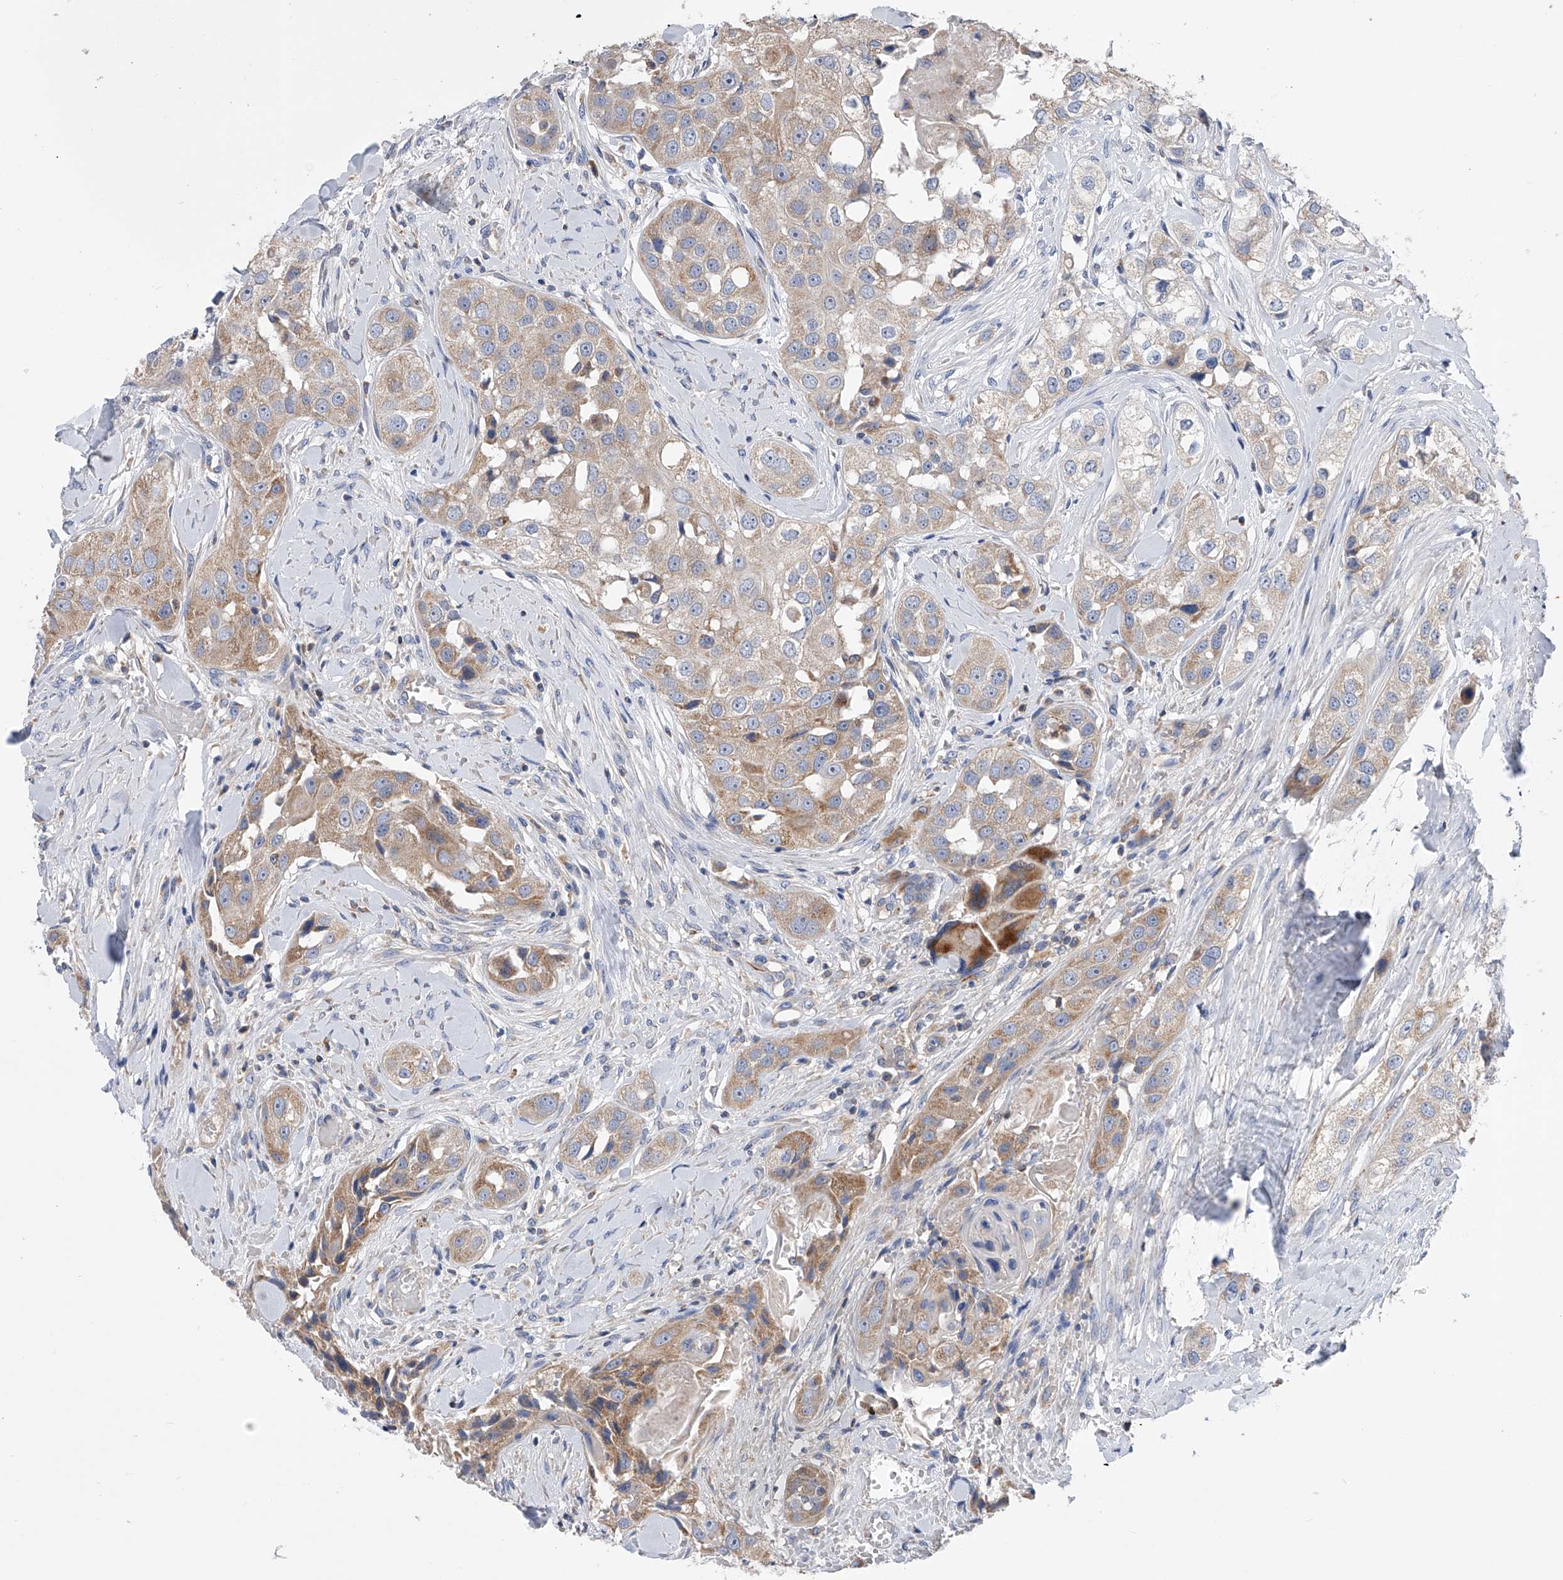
{"staining": {"intensity": "weak", "quantity": "25%-75%", "location": "cytoplasmic/membranous"}, "tissue": "head and neck cancer", "cell_type": "Tumor cells", "image_type": "cancer", "snomed": [{"axis": "morphology", "description": "Normal tissue, NOS"}, {"axis": "morphology", "description": "Squamous cell carcinoma, NOS"}, {"axis": "topography", "description": "Skeletal muscle"}, {"axis": "topography", "description": "Head-Neck"}], "caption": "This is an image of immunohistochemistry (IHC) staining of squamous cell carcinoma (head and neck), which shows weak staining in the cytoplasmic/membranous of tumor cells.", "gene": "MLYCD", "patient": {"sex": "male", "age": 51}}